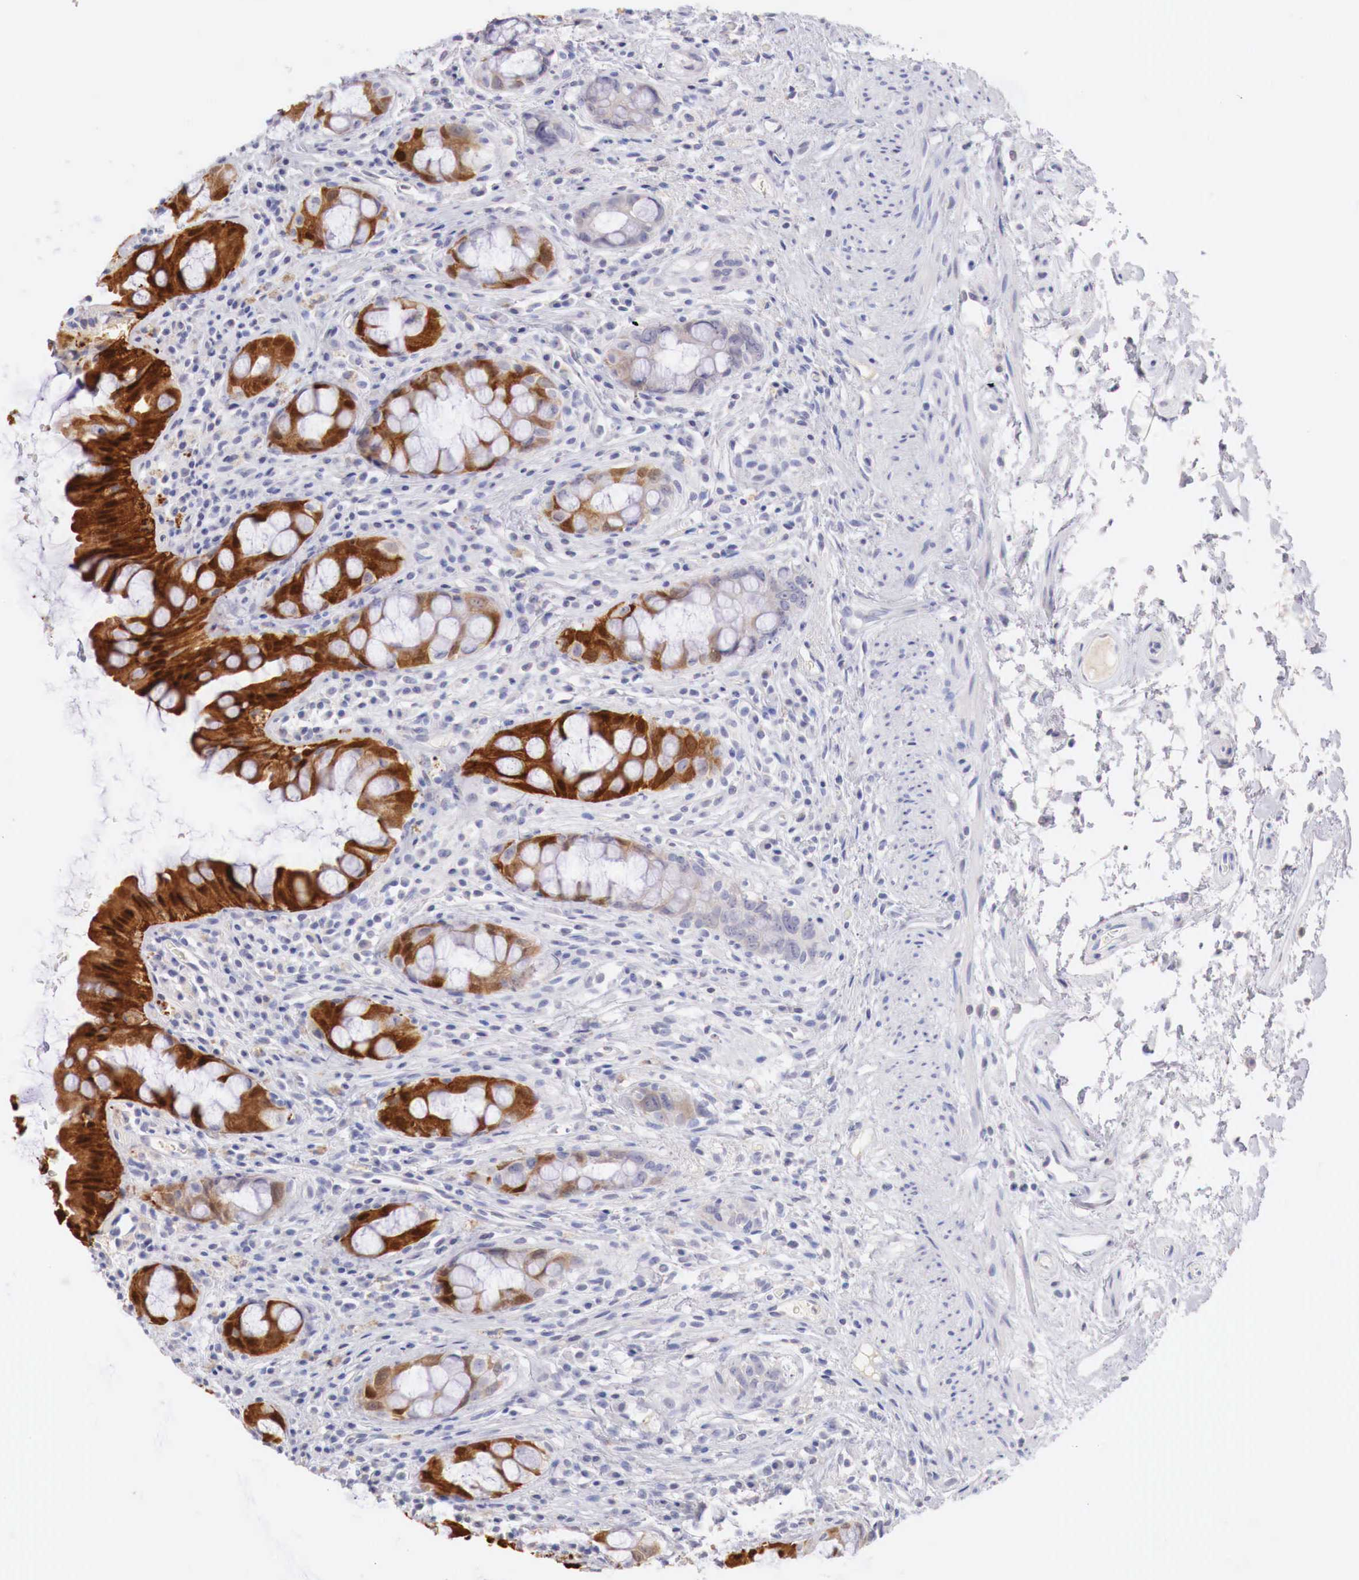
{"staining": {"intensity": "strong", "quantity": "25%-75%", "location": "cytoplasmic/membranous,nuclear"}, "tissue": "rectum", "cell_type": "Glandular cells", "image_type": "normal", "snomed": [{"axis": "morphology", "description": "Normal tissue, NOS"}, {"axis": "topography", "description": "Rectum"}], "caption": "Immunohistochemistry (IHC) micrograph of unremarkable rectum: rectum stained using immunohistochemistry displays high levels of strong protein expression localized specifically in the cytoplasmic/membranous,nuclear of glandular cells, appearing as a cytoplasmic/membranous,nuclear brown color.", "gene": "ITIH6", "patient": {"sex": "female", "age": 60}}